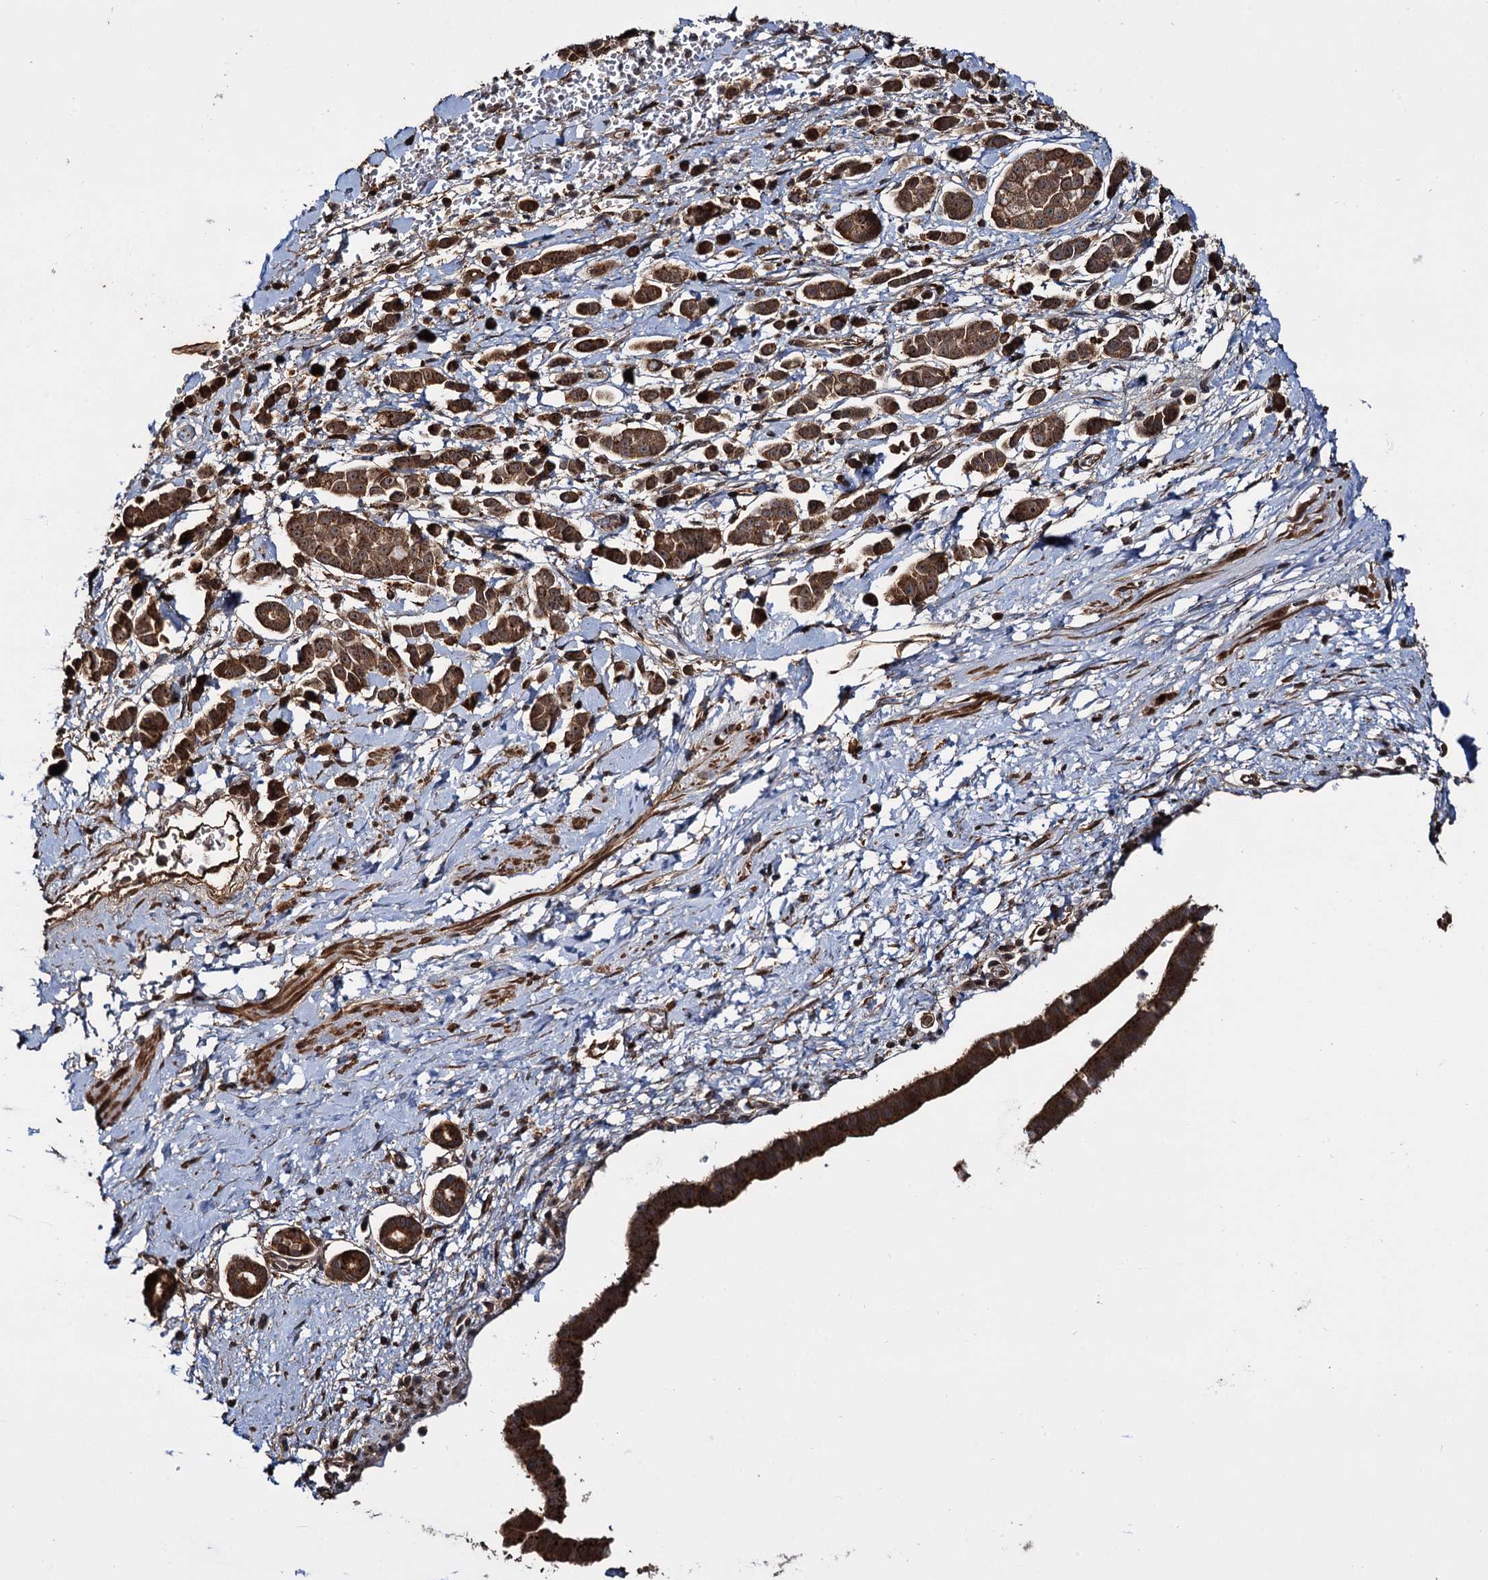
{"staining": {"intensity": "moderate", "quantity": ">75%", "location": "cytoplasmic/membranous,nuclear"}, "tissue": "pancreatic cancer", "cell_type": "Tumor cells", "image_type": "cancer", "snomed": [{"axis": "morphology", "description": "Normal tissue, NOS"}, {"axis": "morphology", "description": "Adenocarcinoma, NOS"}, {"axis": "topography", "description": "Pancreas"}], "caption": "Immunohistochemistry (IHC) of pancreatic adenocarcinoma reveals medium levels of moderate cytoplasmic/membranous and nuclear staining in about >75% of tumor cells.", "gene": "CEP192", "patient": {"sex": "female", "age": 64}}